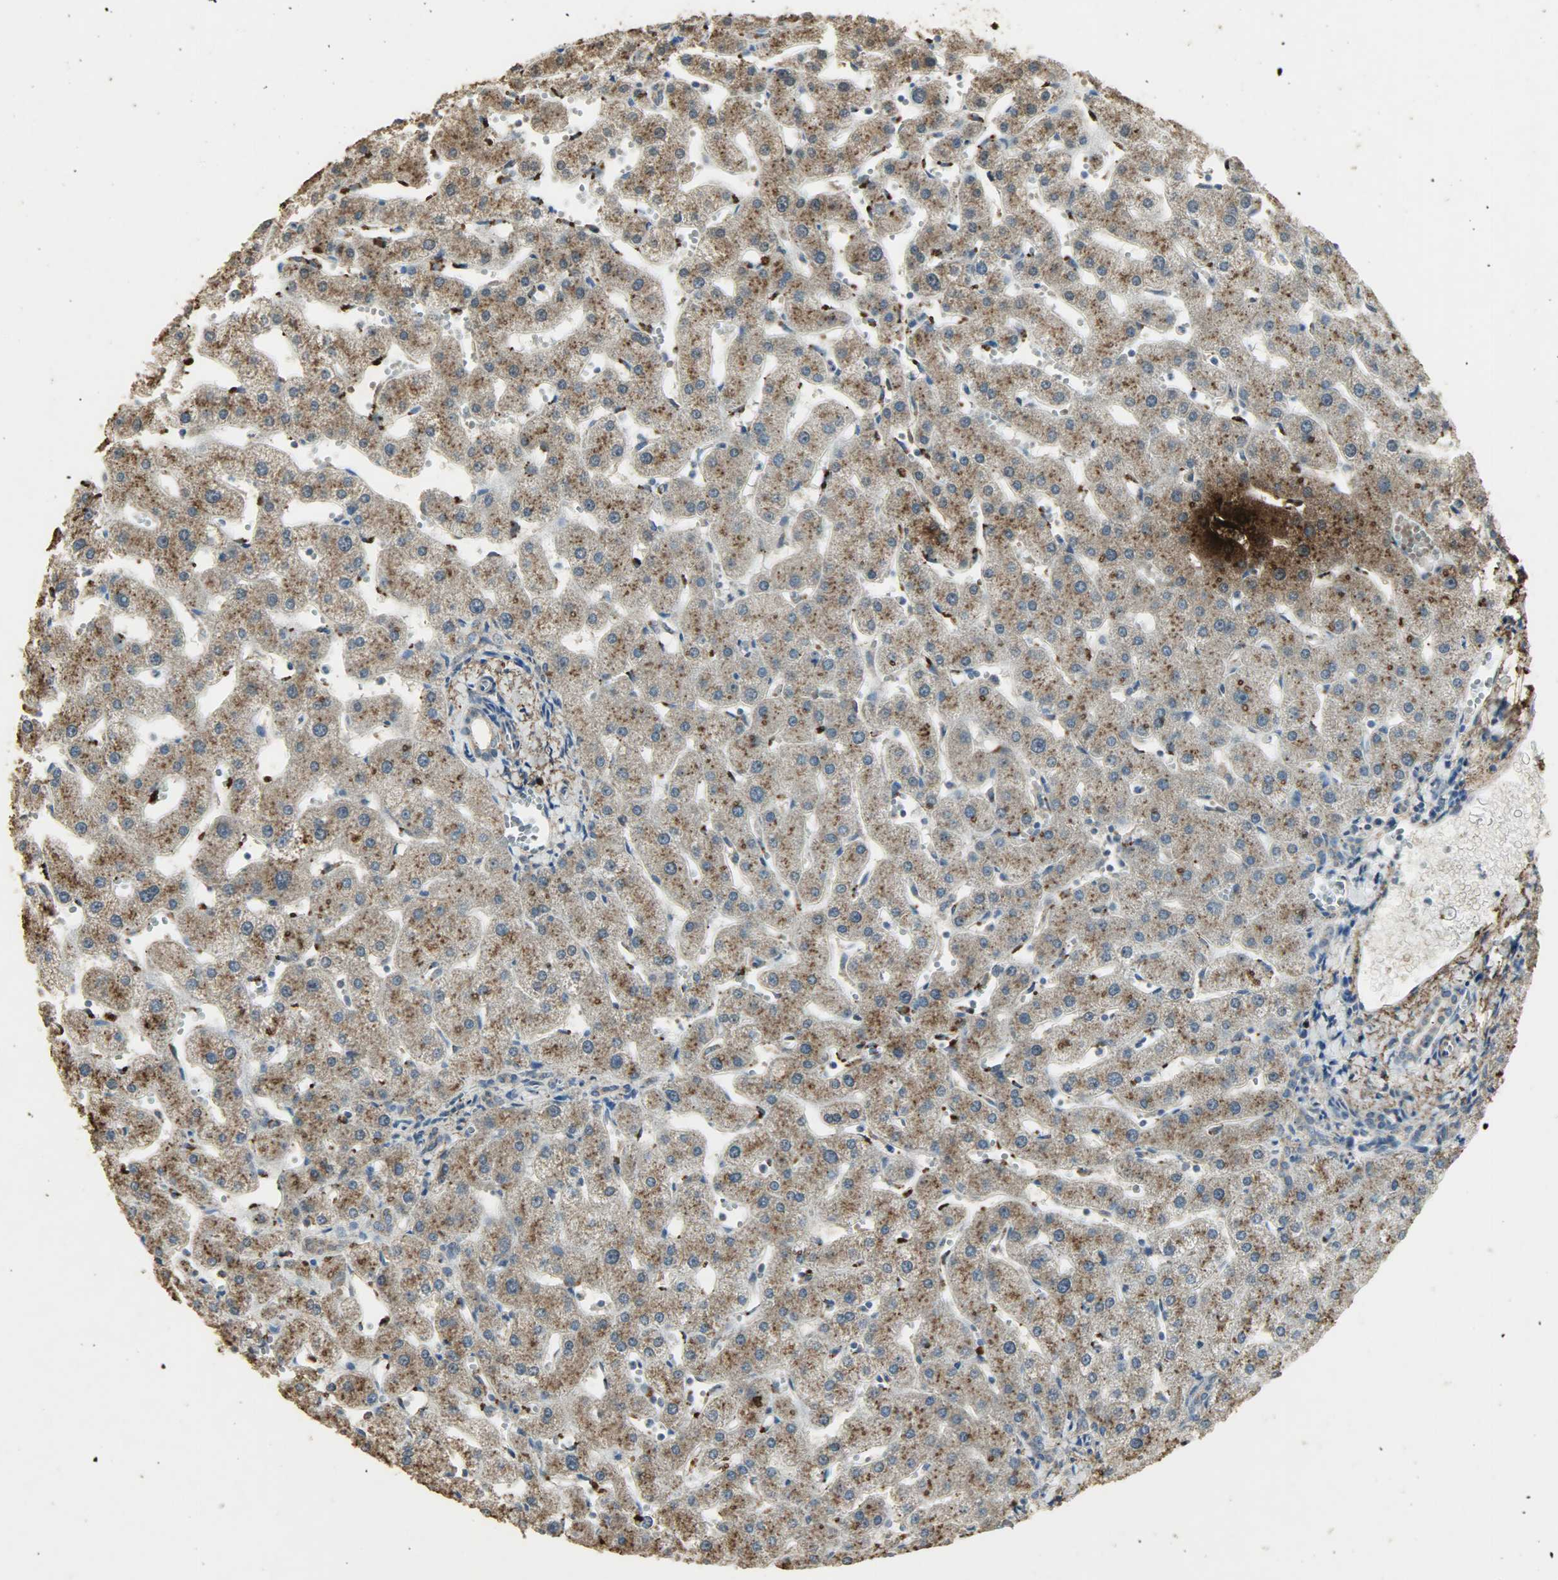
{"staining": {"intensity": "weak", "quantity": ">75%", "location": "cytoplasmic/membranous"}, "tissue": "liver", "cell_type": "Cholangiocytes", "image_type": "normal", "snomed": [{"axis": "morphology", "description": "Normal tissue, NOS"}, {"axis": "topography", "description": "Liver"}], "caption": "Immunohistochemical staining of benign human liver shows low levels of weak cytoplasmic/membranous staining in about >75% of cholangiocytes.", "gene": "ASB9", "patient": {"sex": "male", "age": 67}}